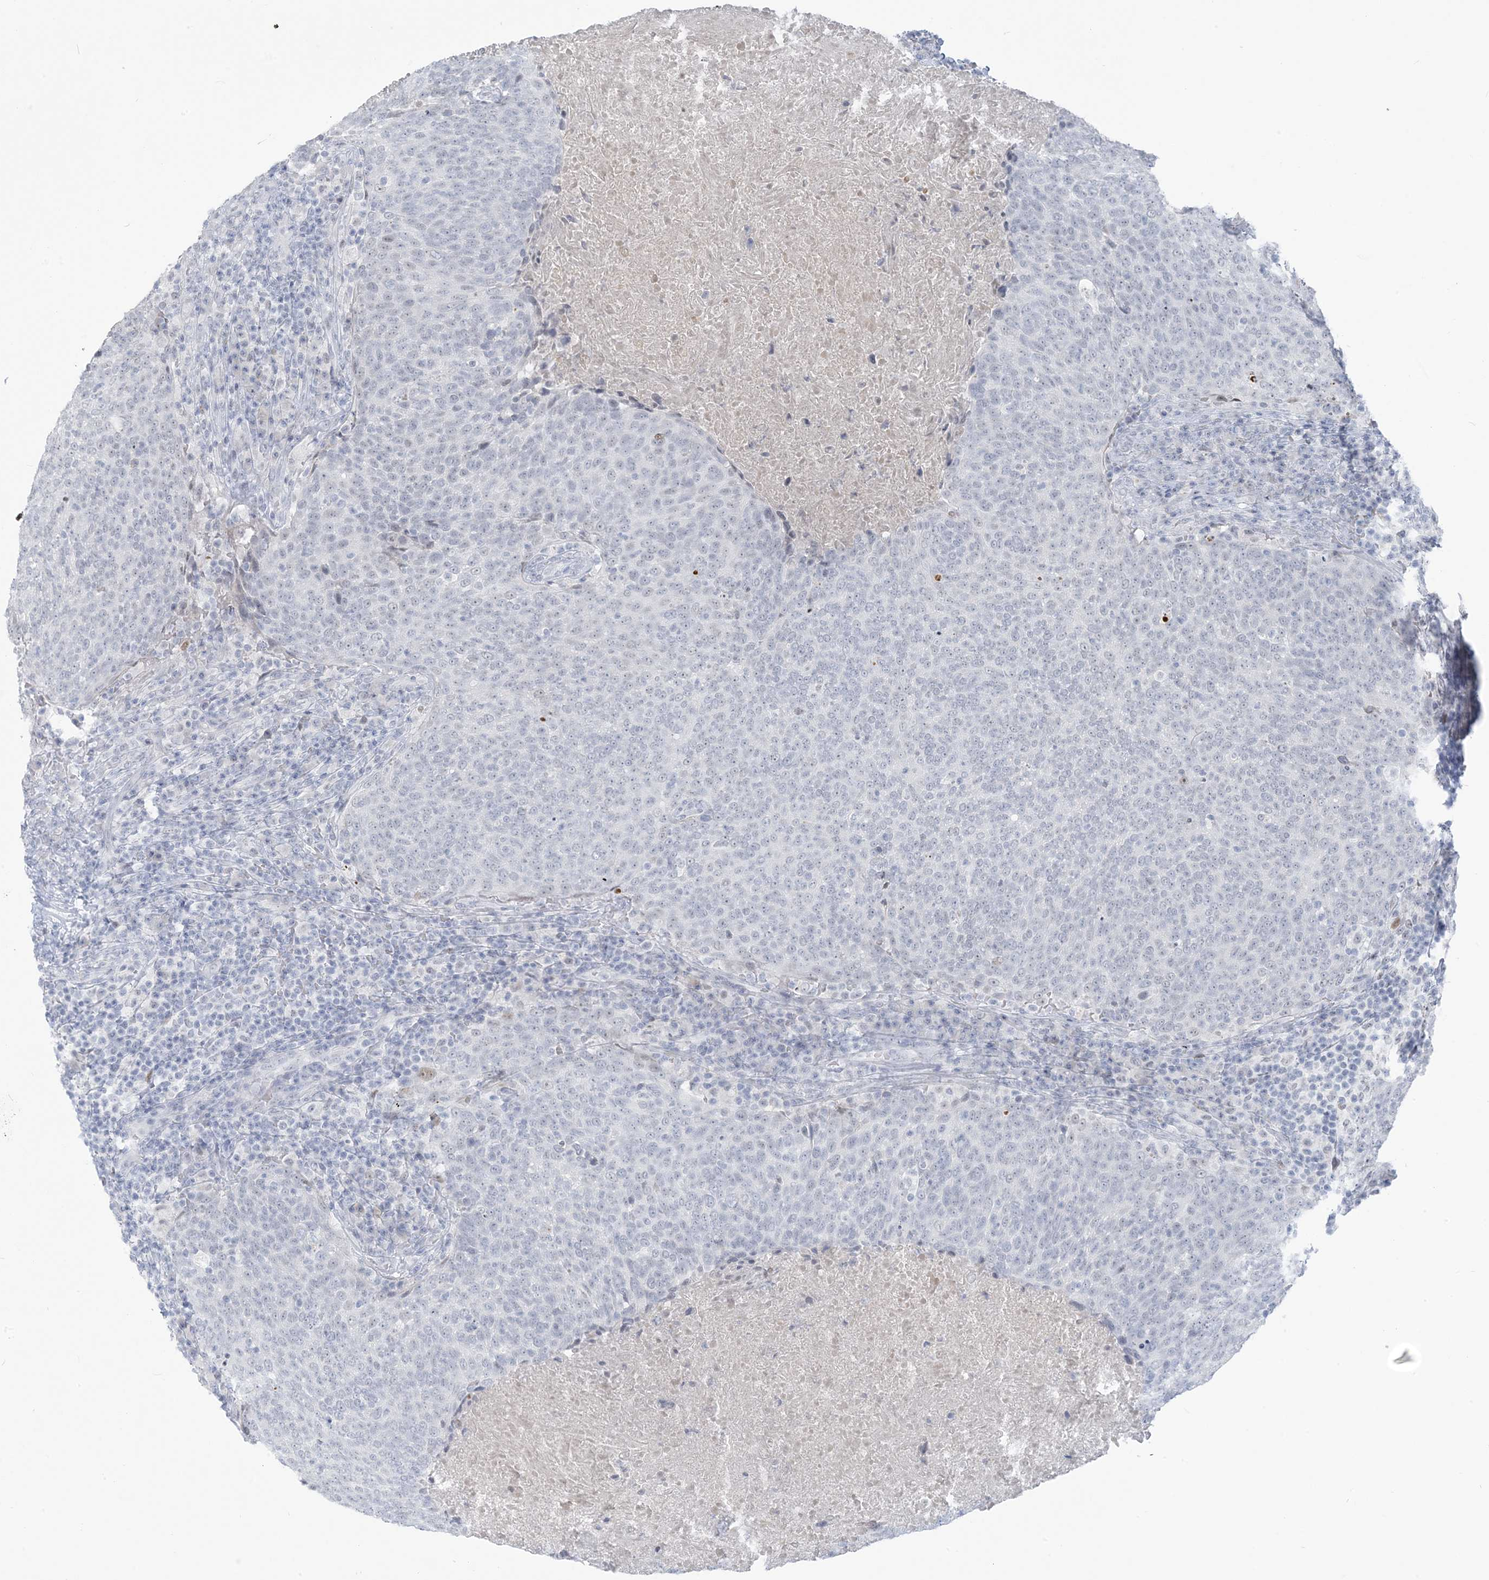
{"staining": {"intensity": "negative", "quantity": "none", "location": "none"}, "tissue": "head and neck cancer", "cell_type": "Tumor cells", "image_type": "cancer", "snomed": [{"axis": "morphology", "description": "Squamous cell carcinoma, NOS"}, {"axis": "morphology", "description": "Squamous cell carcinoma, metastatic, NOS"}, {"axis": "topography", "description": "Lymph node"}, {"axis": "topography", "description": "Head-Neck"}], "caption": "Immunohistochemistry of human head and neck squamous cell carcinoma reveals no positivity in tumor cells. Brightfield microscopy of IHC stained with DAB (brown) and hematoxylin (blue), captured at high magnification.", "gene": "SCML1", "patient": {"sex": "male", "age": 62}}